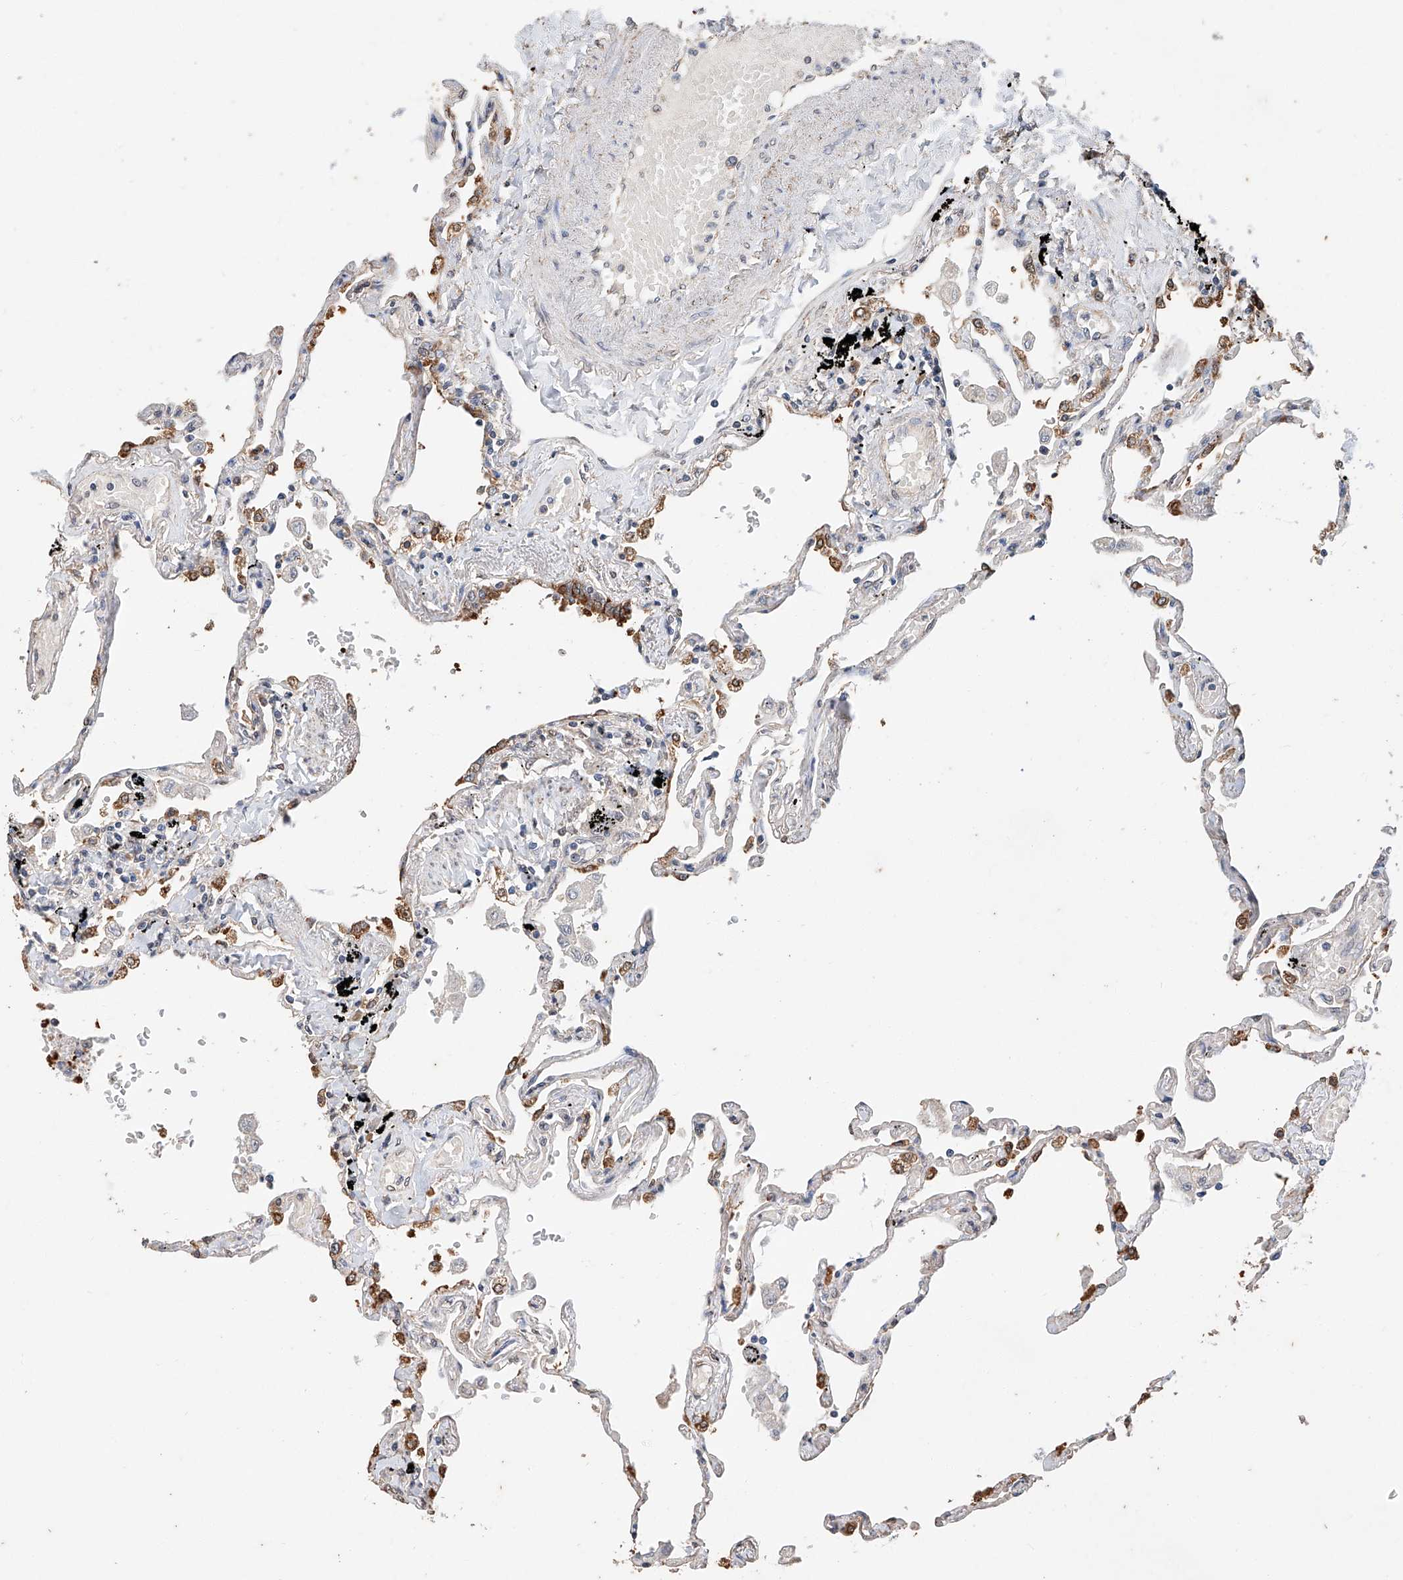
{"staining": {"intensity": "moderate", "quantity": "25%-75%", "location": "cytoplasmic/membranous"}, "tissue": "lung", "cell_type": "Alveolar cells", "image_type": "normal", "snomed": [{"axis": "morphology", "description": "Normal tissue, NOS"}, {"axis": "topography", "description": "Lung"}], "caption": "Immunohistochemical staining of normal human lung reveals medium levels of moderate cytoplasmic/membranous expression in approximately 25%-75% of alveolar cells. (brown staining indicates protein expression, while blue staining denotes nuclei).", "gene": "CERS4", "patient": {"sex": "female", "age": 67}}